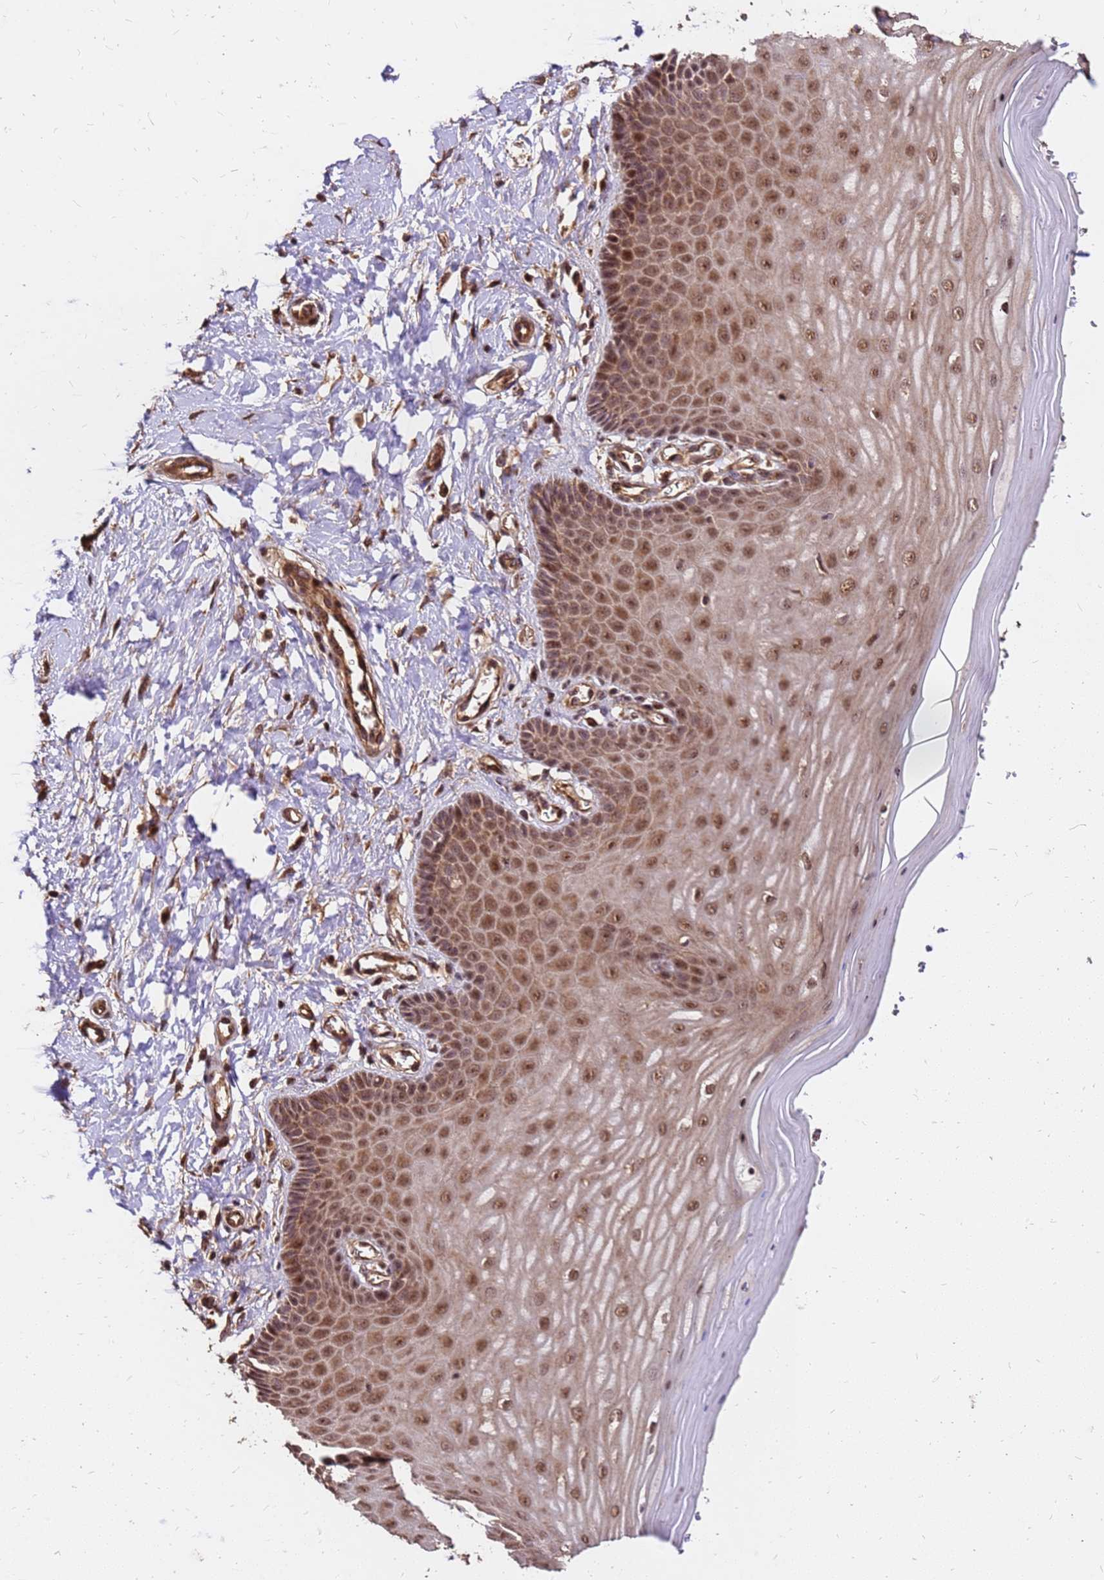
{"staining": {"intensity": "strong", "quantity": ">75%", "location": "cytoplasmic/membranous,nuclear"}, "tissue": "cervix", "cell_type": "Glandular cells", "image_type": "normal", "snomed": [{"axis": "morphology", "description": "Normal tissue, NOS"}, {"axis": "topography", "description": "Cervix"}], "caption": "Strong cytoplasmic/membranous,nuclear expression is appreciated in about >75% of glandular cells in normal cervix. The protein of interest is stained brown, and the nuclei are stained in blue (DAB (3,3'-diaminobenzidine) IHC with brightfield microscopy, high magnification).", "gene": "GPATCH8", "patient": {"sex": "female", "age": 55}}